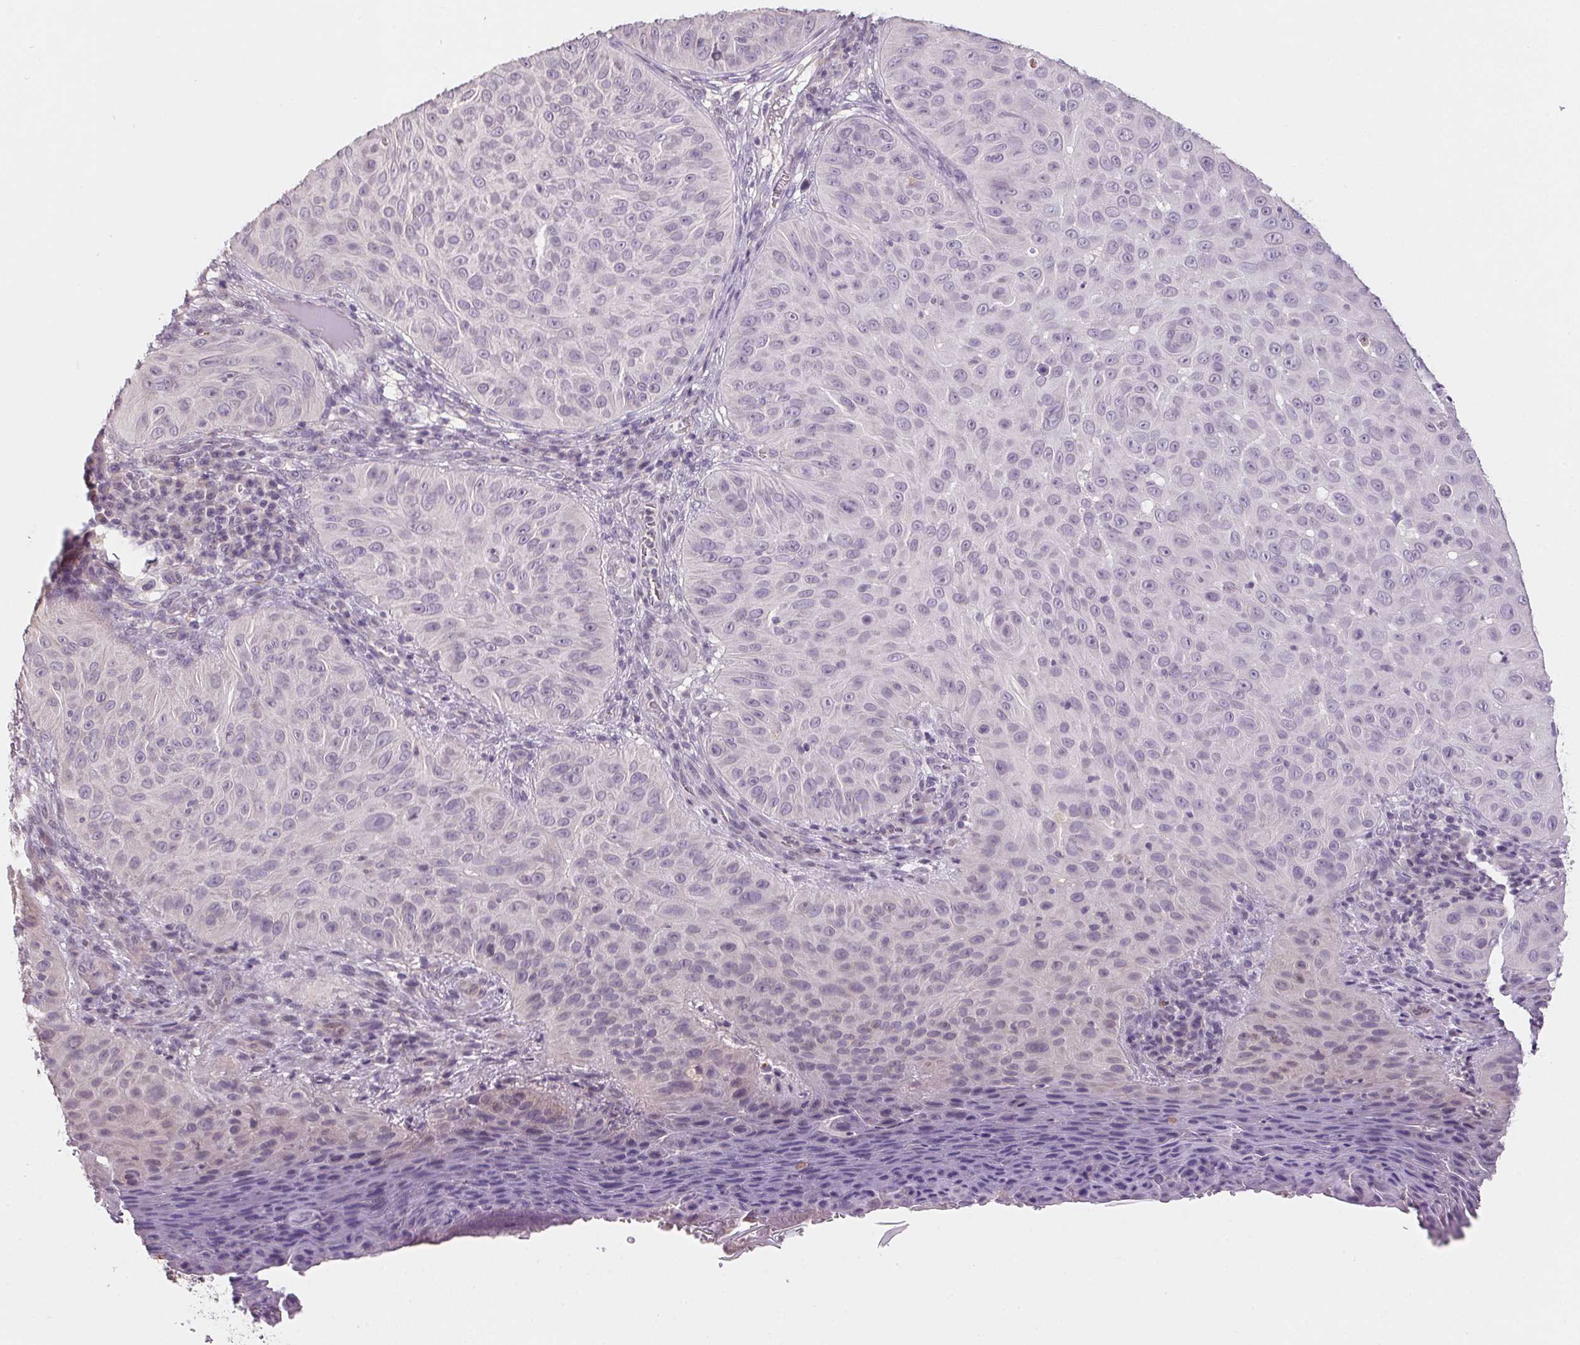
{"staining": {"intensity": "negative", "quantity": "none", "location": "none"}, "tissue": "skin cancer", "cell_type": "Tumor cells", "image_type": "cancer", "snomed": [{"axis": "morphology", "description": "Squamous cell carcinoma, NOS"}, {"axis": "topography", "description": "Skin"}], "caption": "This is a image of immunohistochemistry (IHC) staining of skin cancer (squamous cell carcinoma), which shows no staining in tumor cells.", "gene": "ALDH8A1", "patient": {"sex": "male", "age": 82}}